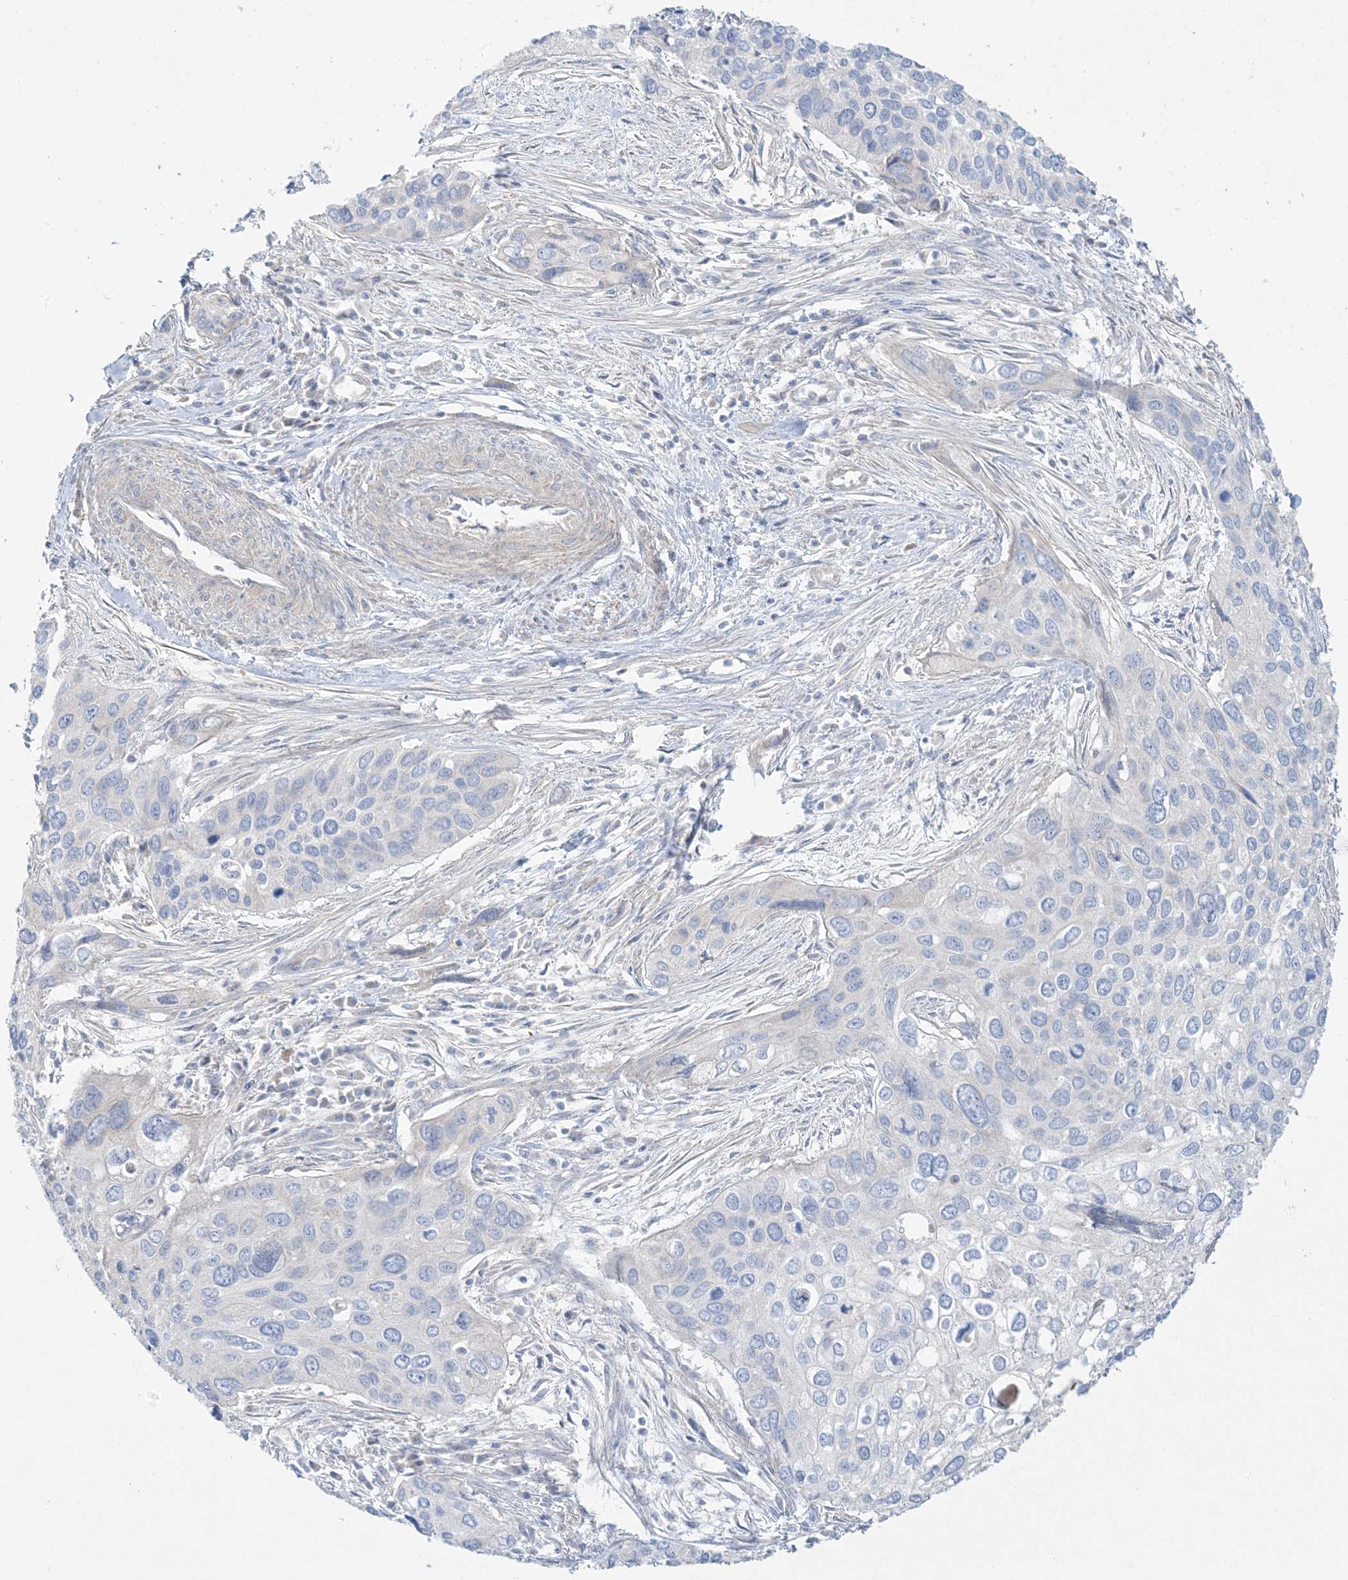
{"staining": {"intensity": "negative", "quantity": "none", "location": "none"}, "tissue": "cervical cancer", "cell_type": "Tumor cells", "image_type": "cancer", "snomed": [{"axis": "morphology", "description": "Squamous cell carcinoma, NOS"}, {"axis": "topography", "description": "Cervix"}], "caption": "This is an immunohistochemistry (IHC) histopathology image of human cervical squamous cell carcinoma. There is no staining in tumor cells.", "gene": "FAM184A", "patient": {"sex": "female", "age": 55}}